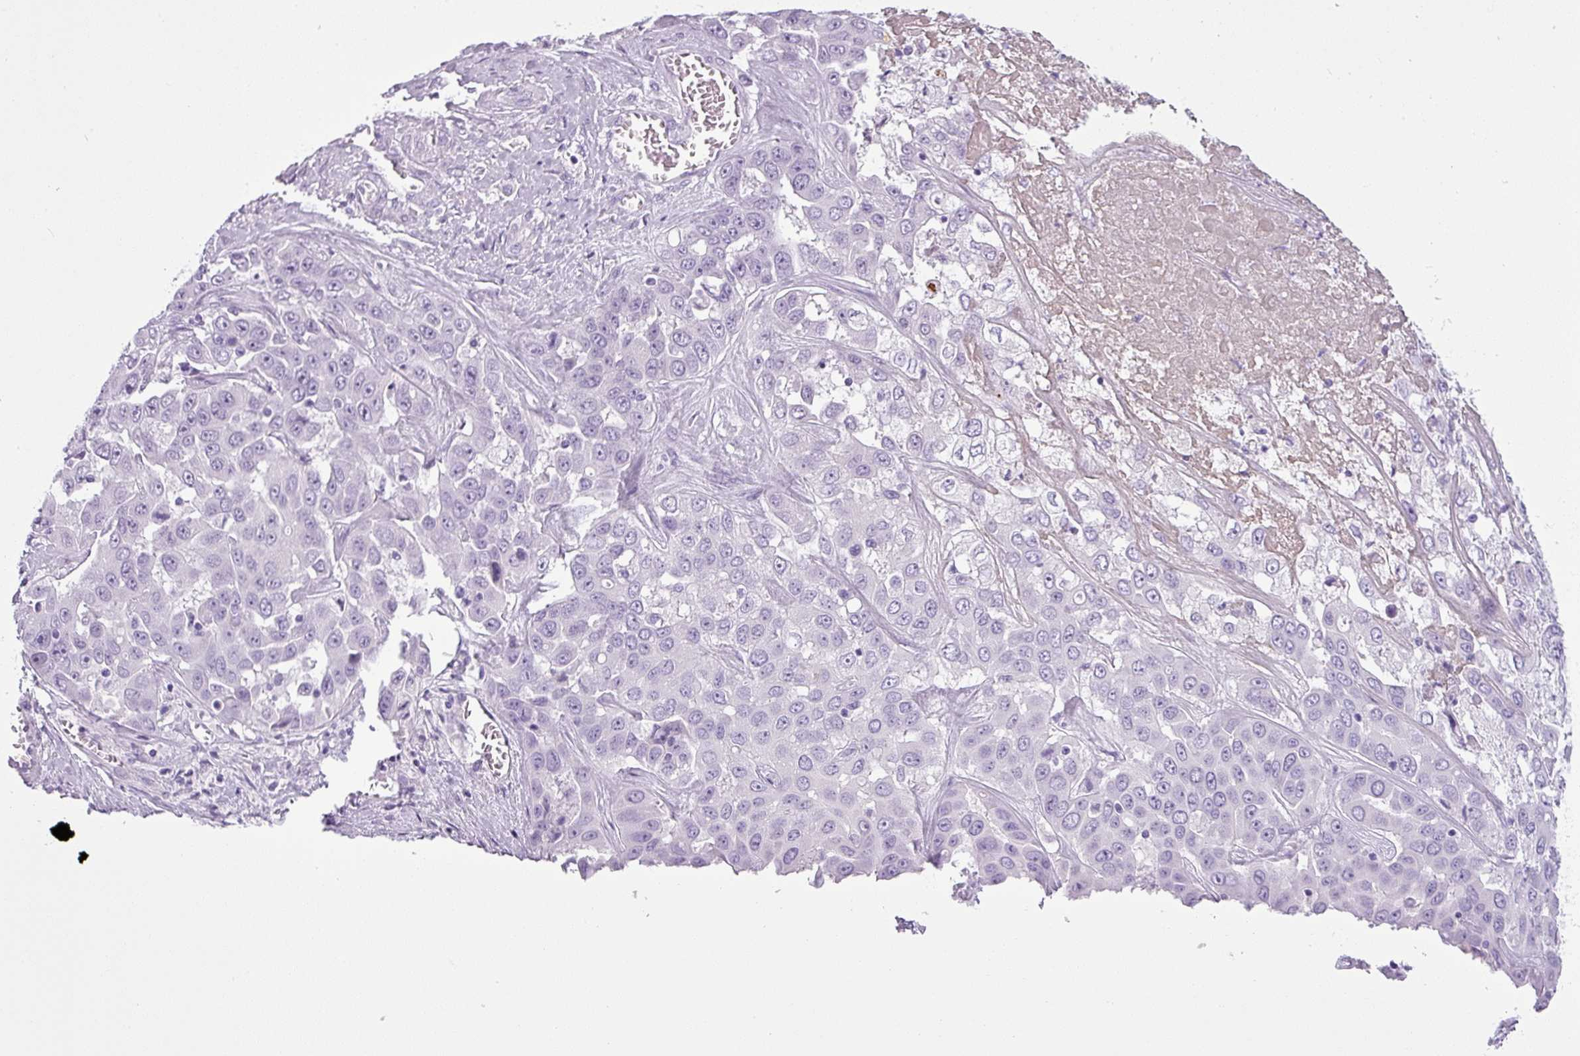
{"staining": {"intensity": "negative", "quantity": "none", "location": "none"}, "tissue": "liver cancer", "cell_type": "Tumor cells", "image_type": "cancer", "snomed": [{"axis": "morphology", "description": "Cholangiocarcinoma"}, {"axis": "topography", "description": "Liver"}], "caption": "Protein analysis of cholangiocarcinoma (liver) displays no significant expression in tumor cells.", "gene": "CDH16", "patient": {"sex": "female", "age": 52}}